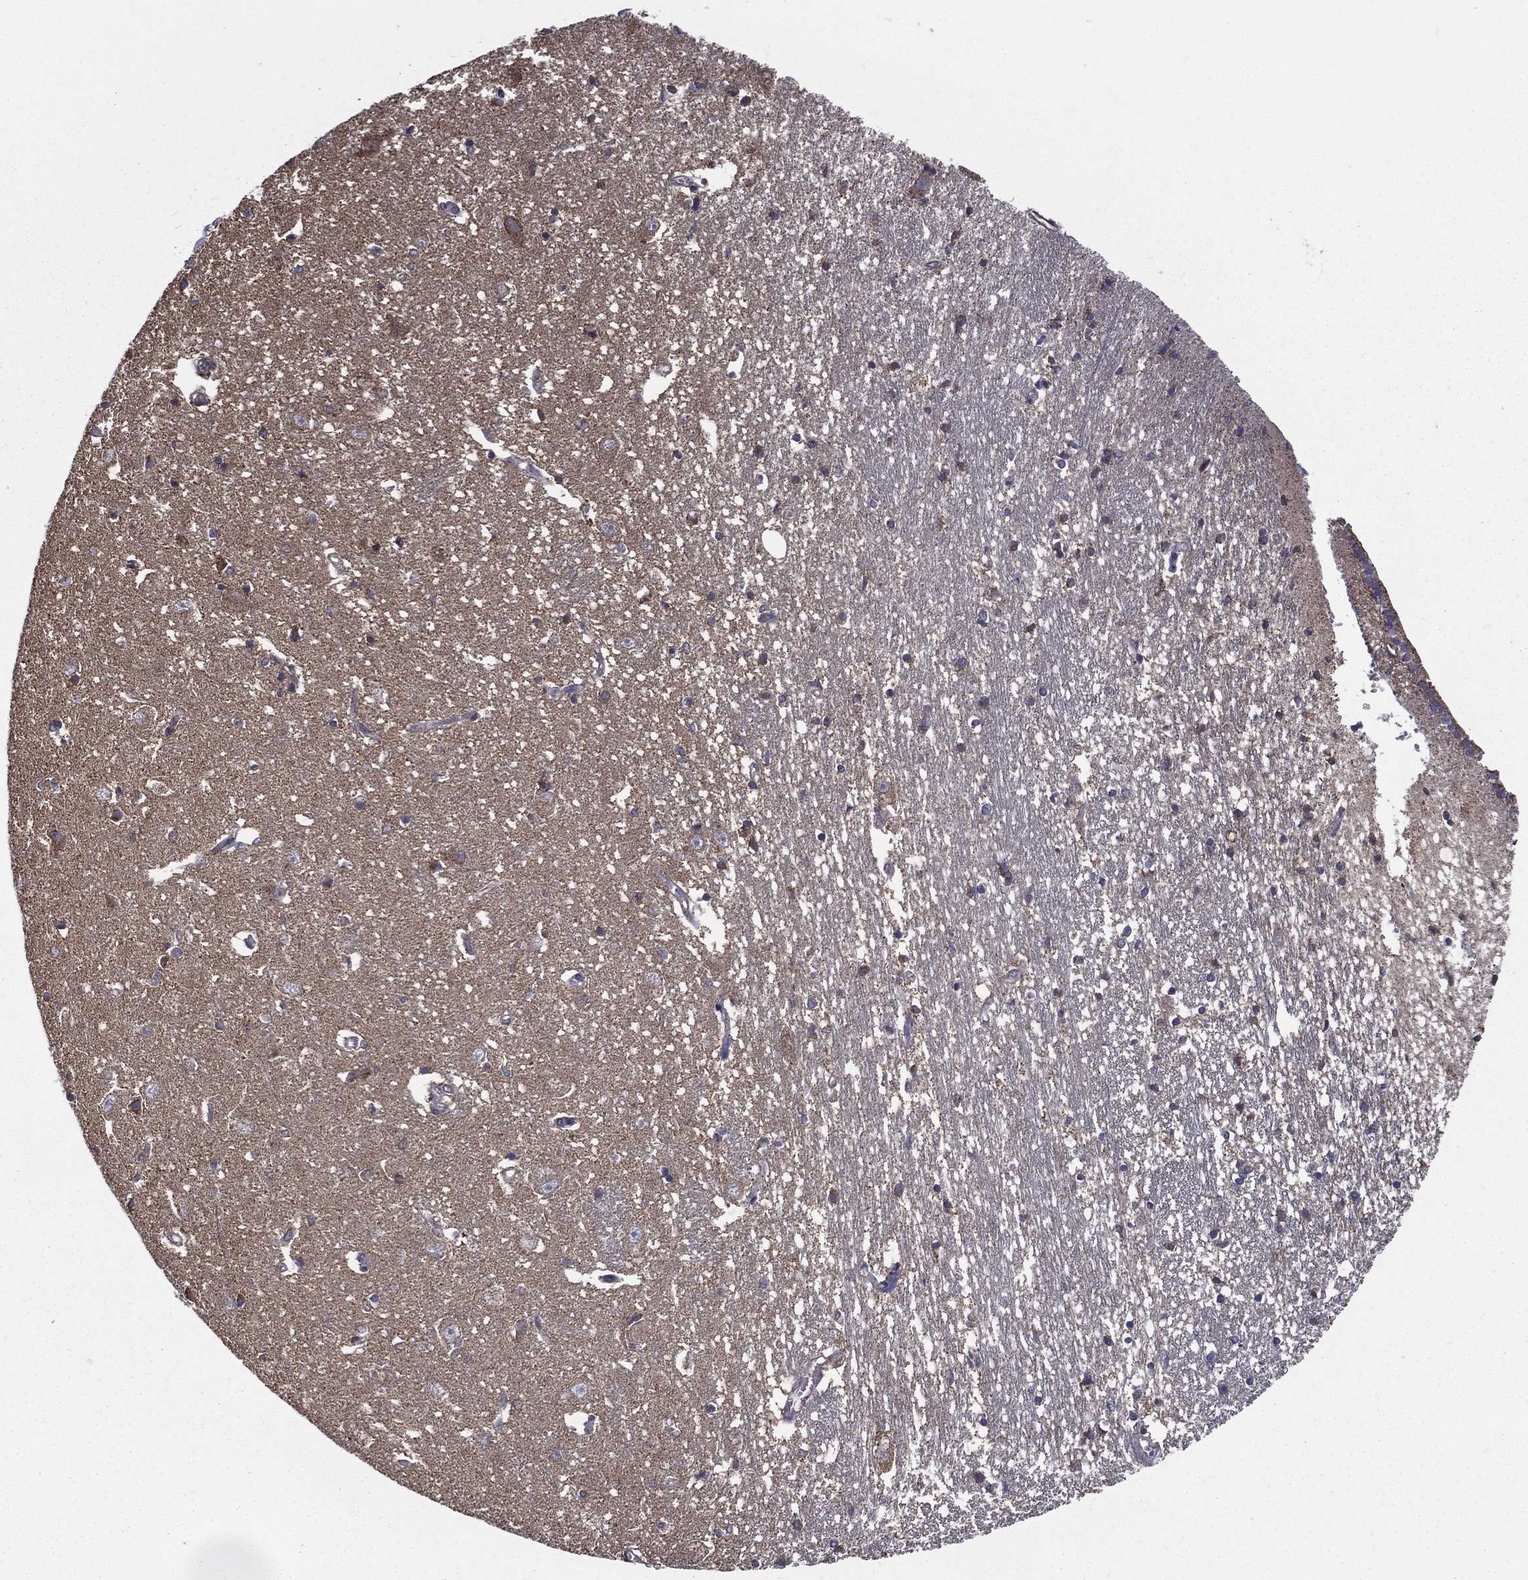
{"staining": {"intensity": "moderate", "quantity": "<25%", "location": "cytoplasmic/membranous"}, "tissue": "caudate", "cell_type": "Glial cells", "image_type": "normal", "snomed": [{"axis": "morphology", "description": "Normal tissue, NOS"}, {"axis": "topography", "description": "Lateral ventricle wall"}], "caption": "Protein staining demonstrates moderate cytoplasmic/membranous expression in about <25% of glial cells in benign caudate.", "gene": "ENSG00000288684", "patient": {"sex": "male", "age": 54}}